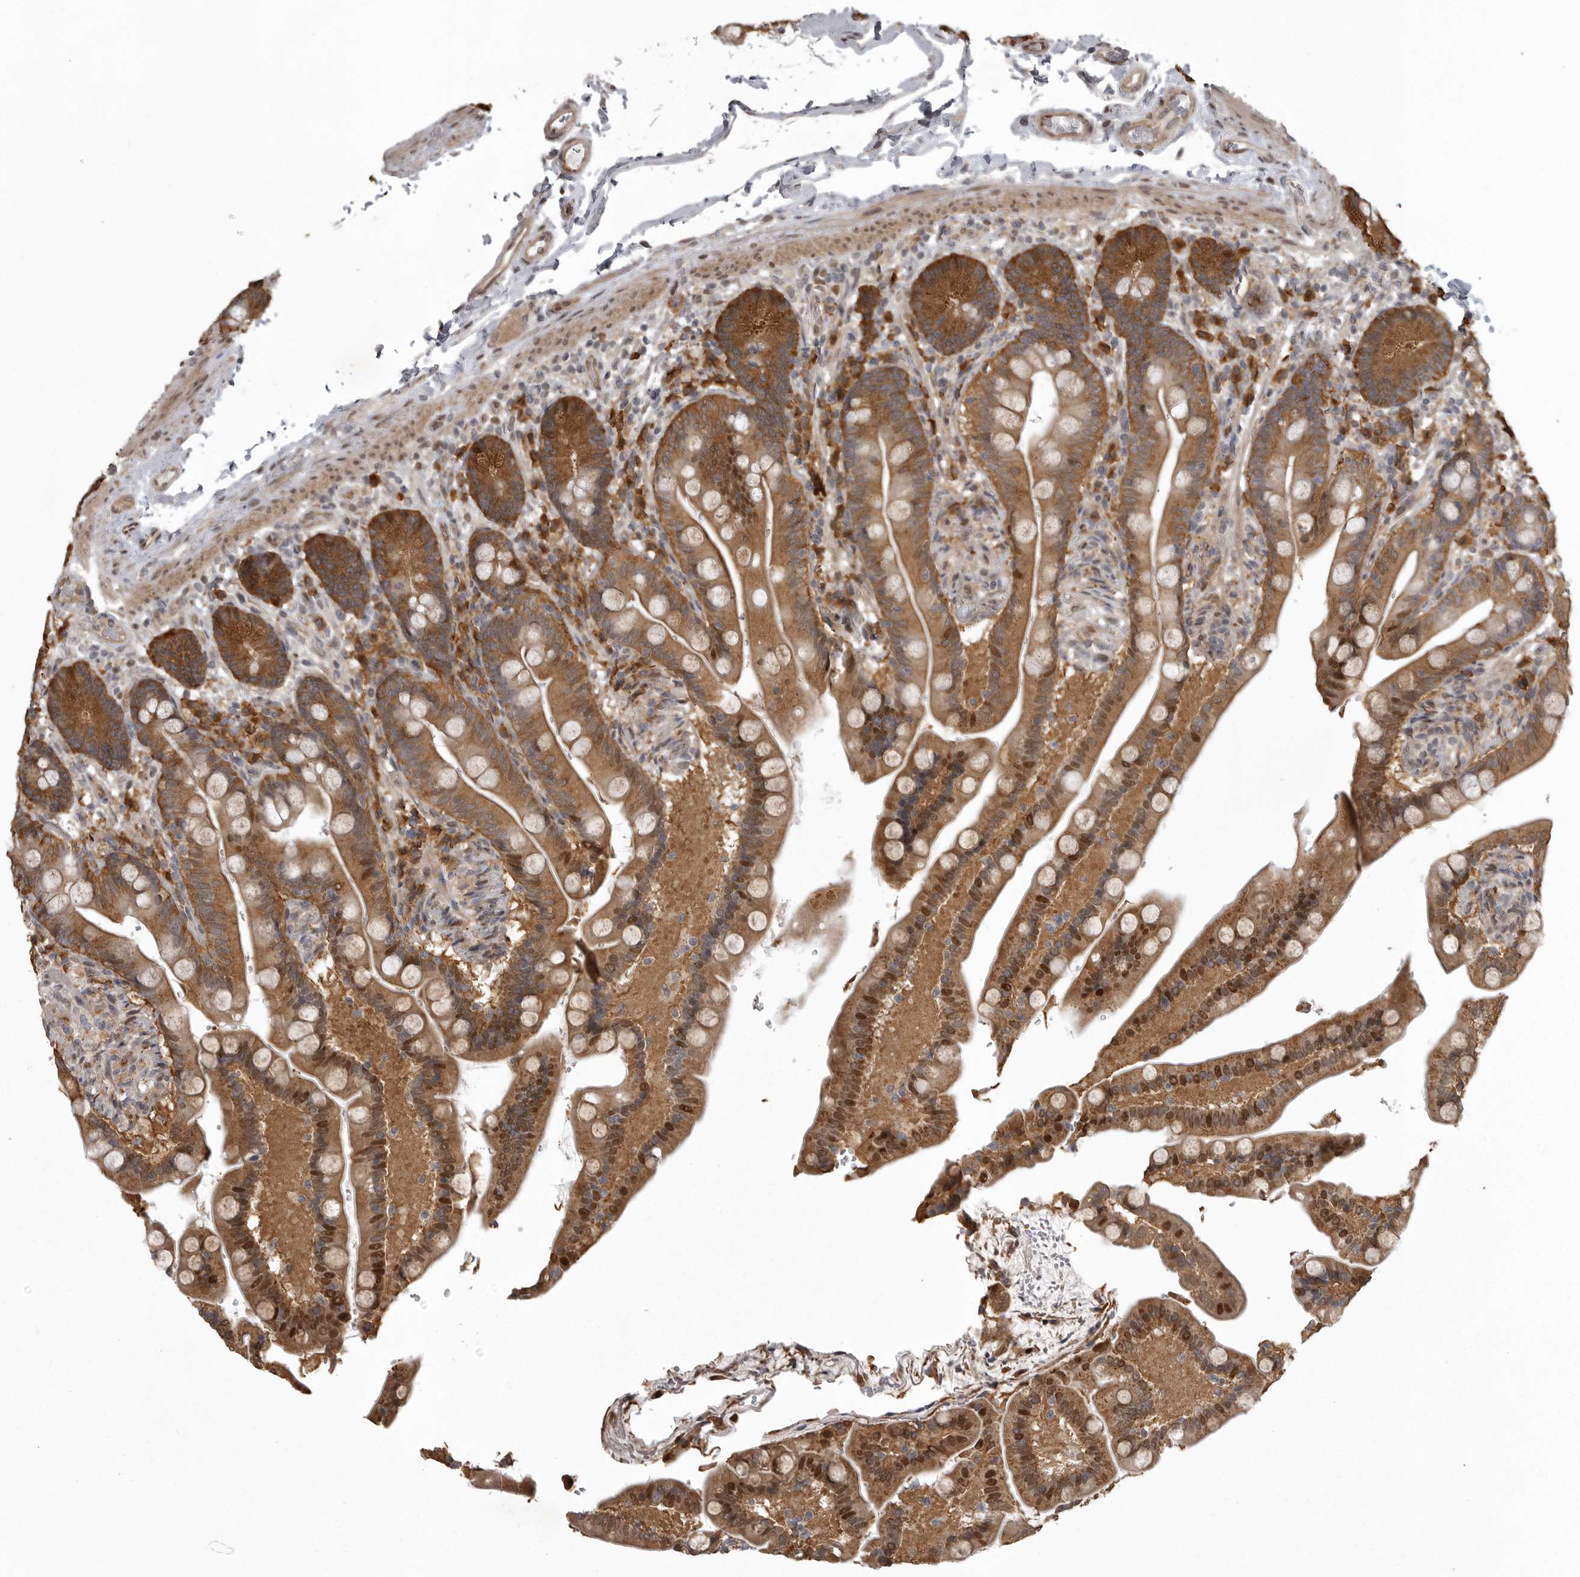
{"staining": {"intensity": "moderate", "quantity": ">75%", "location": "cytoplasmic/membranous,nuclear"}, "tissue": "colon", "cell_type": "Endothelial cells", "image_type": "normal", "snomed": [{"axis": "morphology", "description": "Normal tissue, NOS"}, {"axis": "topography", "description": "Smooth muscle"}, {"axis": "topography", "description": "Colon"}], "caption": "IHC (DAB (3,3'-diaminobenzidine)) staining of benign colon exhibits moderate cytoplasmic/membranous,nuclear protein expression in about >75% of endothelial cells. (Brightfield microscopy of DAB IHC at high magnification).", "gene": "SNX16", "patient": {"sex": "male", "age": 73}}